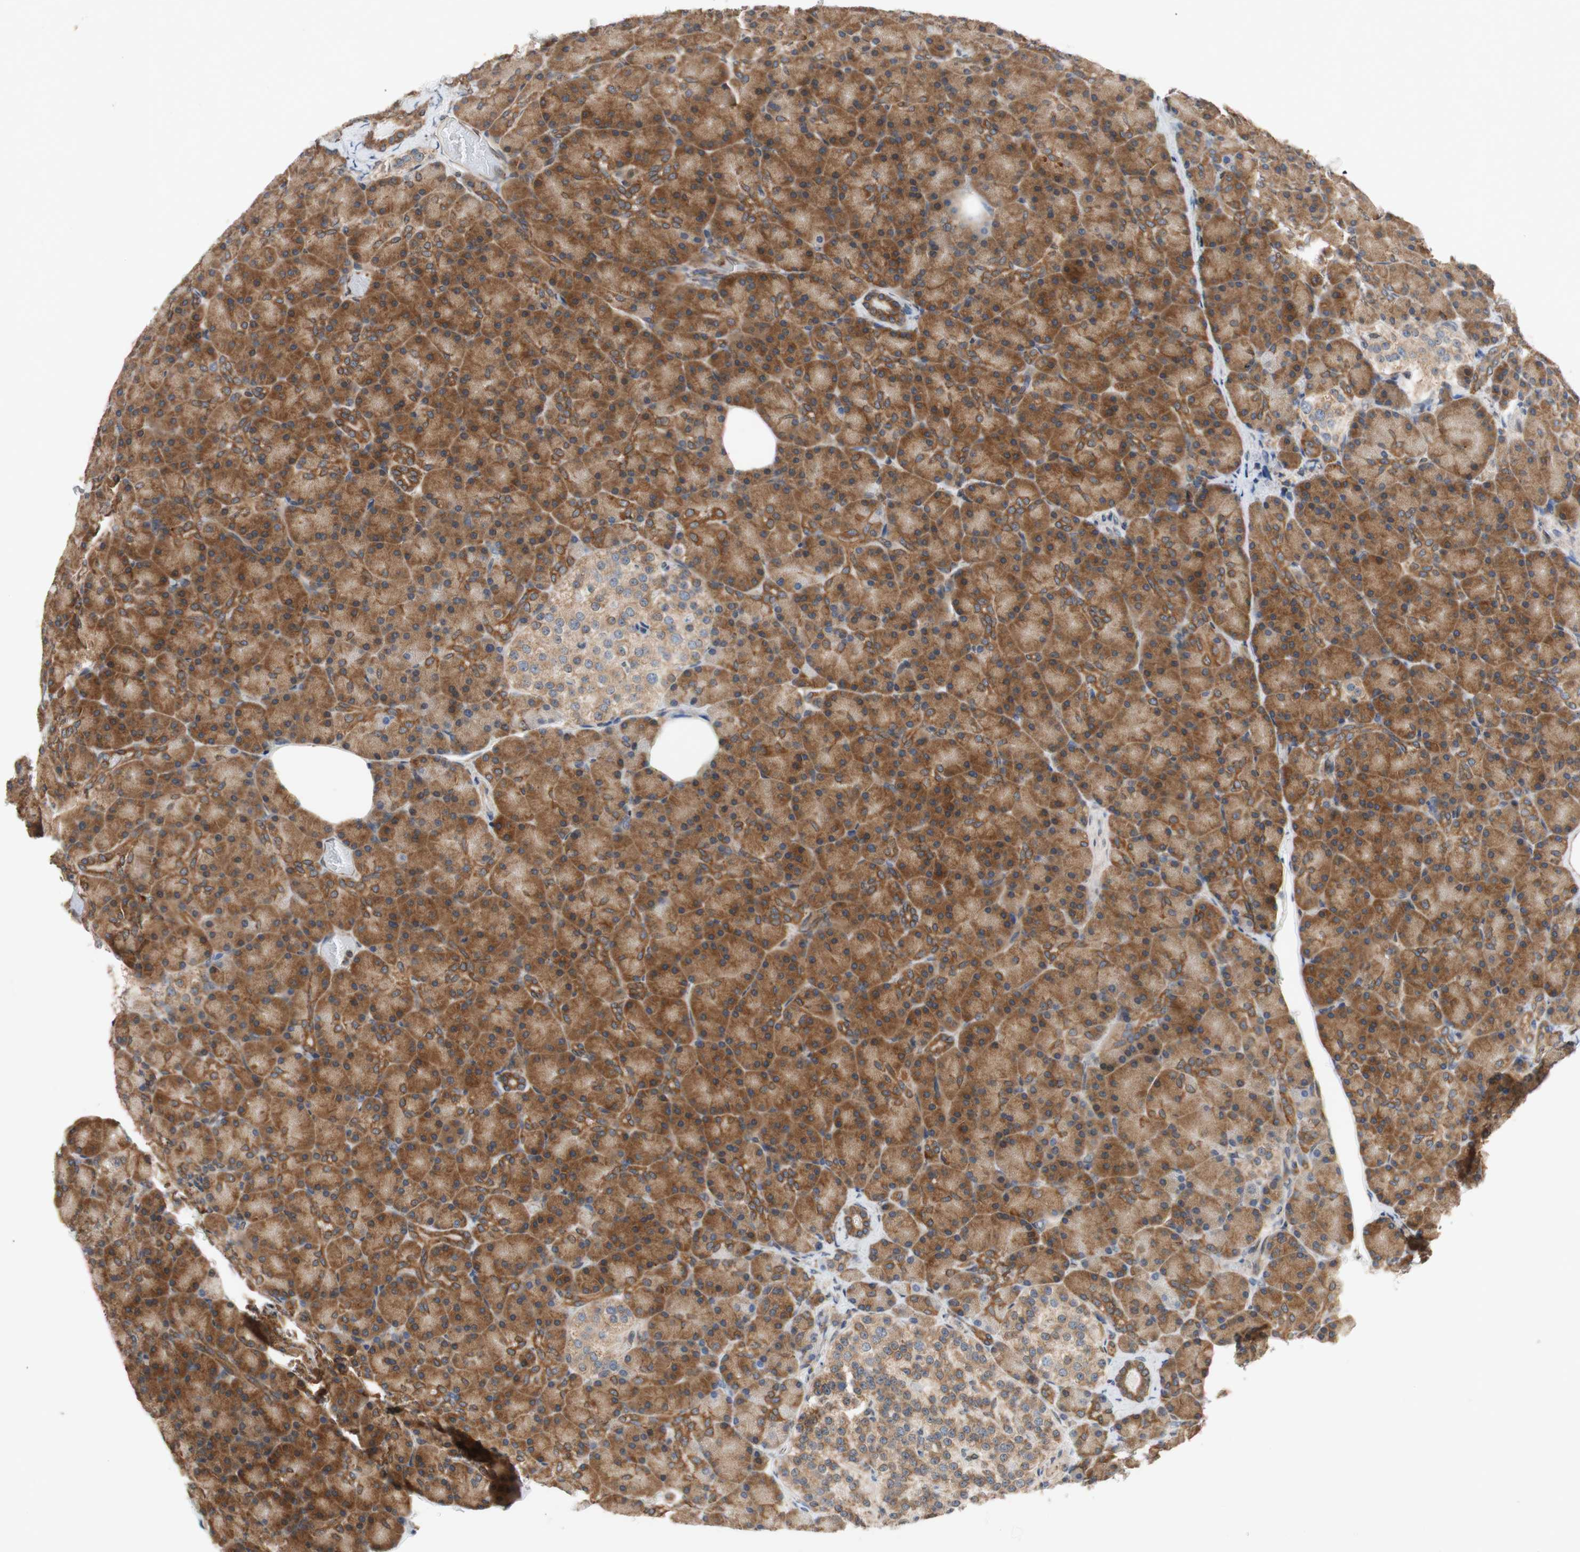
{"staining": {"intensity": "strong", "quantity": ">75%", "location": "cytoplasmic/membranous"}, "tissue": "pancreas", "cell_type": "Exocrine glandular cells", "image_type": "normal", "snomed": [{"axis": "morphology", "description": "Normal tissue, NOS"}, {"axis": "topography", "description": "Pancreas"}], "caption": "Immunohistochemical staining of benign pancreas shows >75% levels of strong cytoplasmic/membranous protein expression in about >75% of exocrine glandular cells.", "gene": "AUP1", "patient": {"sex": "female", "age": 43}}